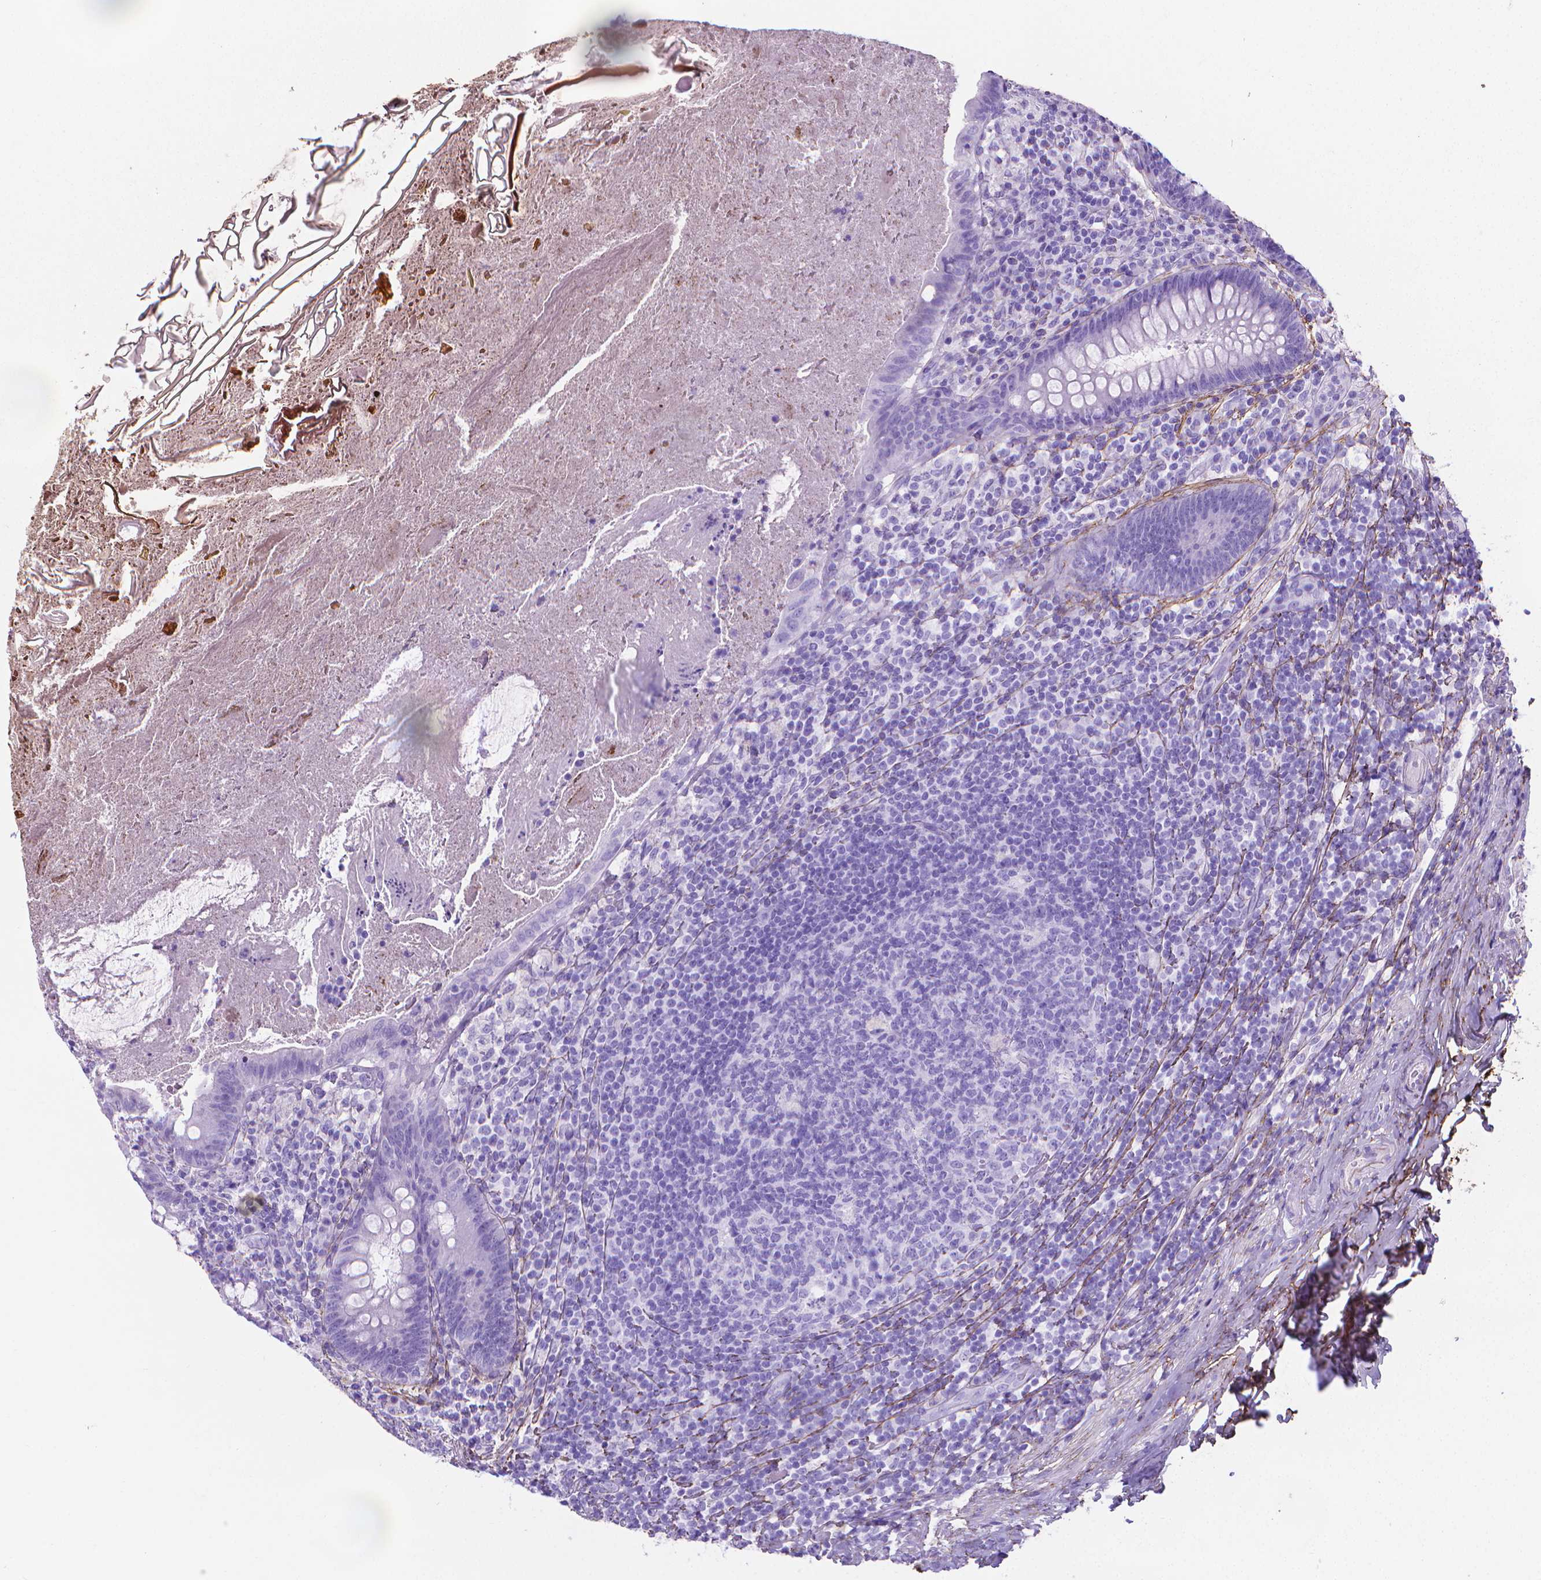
{"staining": {"intensity": "negative", "quantity": "none", "location": "none"}, "tissue": "appendix", "cell_type": "Glandular cells", "image_type": "normal", "snomed": [{"axis": "morphology", "description": "Normal tissue, NOS"}, {"axis": "topography", "description": "Appendix"}], "caption": "Immunohistochemistry (IHC) of unremarkable human appendix displays no staining in glandular cells.", "gene": "MFAP2", "patient": {"sex": "male", "age": 47}}